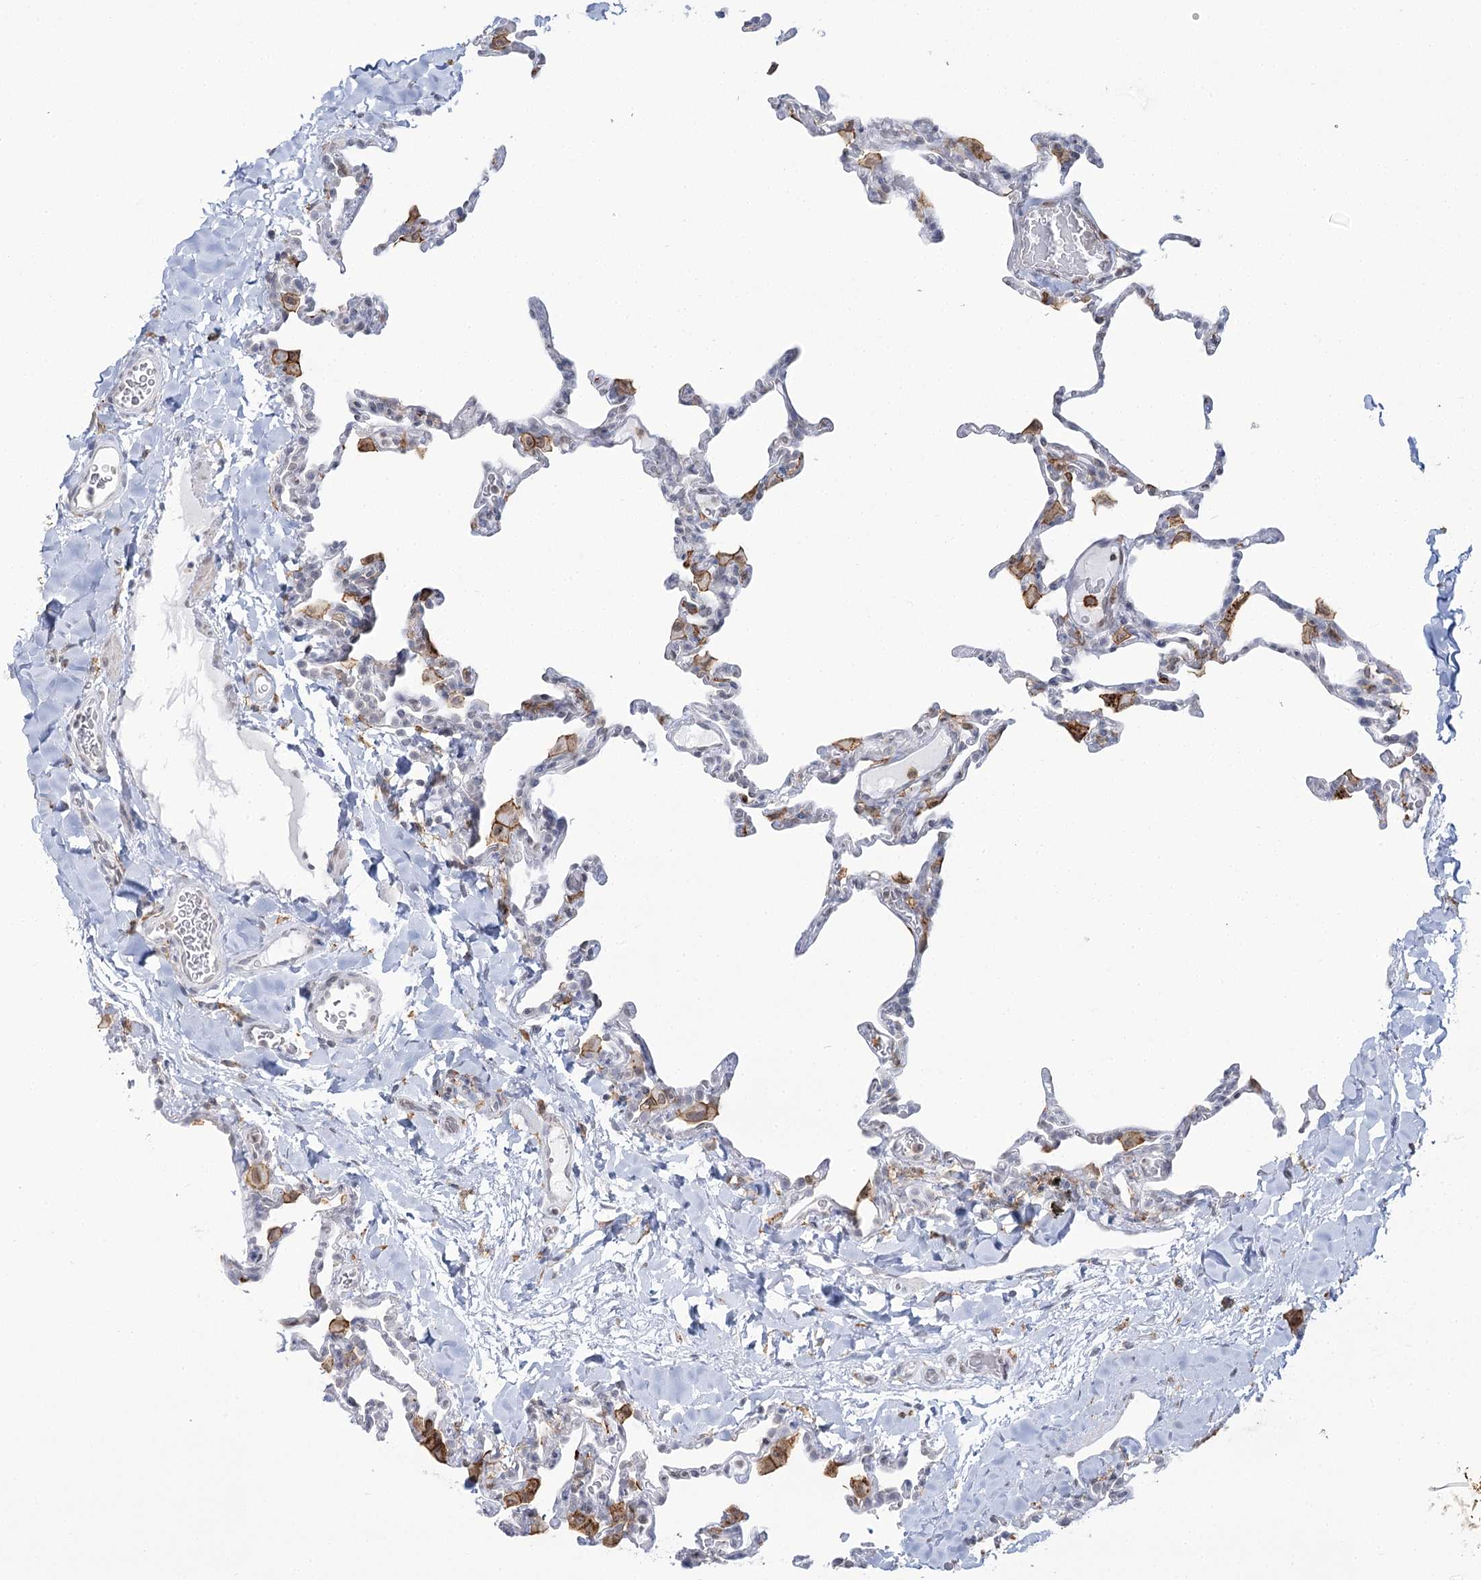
{"staining": {"intensity": "negative", "quantity": "none", "location": "none"}, "tissue": "lung", "cell_type": "Alveolar cells", "image_type": "normal", "snomed": [{"axis": "morphology", "description": "Normal tissue, NOS"}, {"axis": "topography", "description": "Lung"}], "caption": "Immunohistochemistry (IHC) photomicrograph of benign lung stained for a protein (brown), which demonstrates no expression in alveolar cells. The staining was performed using DAB (3,3'-diaminobenzidine) to visualize the protein expression in brown, while the nuclei were stained in blue with hematoxylin (Magnification: 20x).", "gene": "C11orf1", "patient": {"sex": "male", "age": 20}}